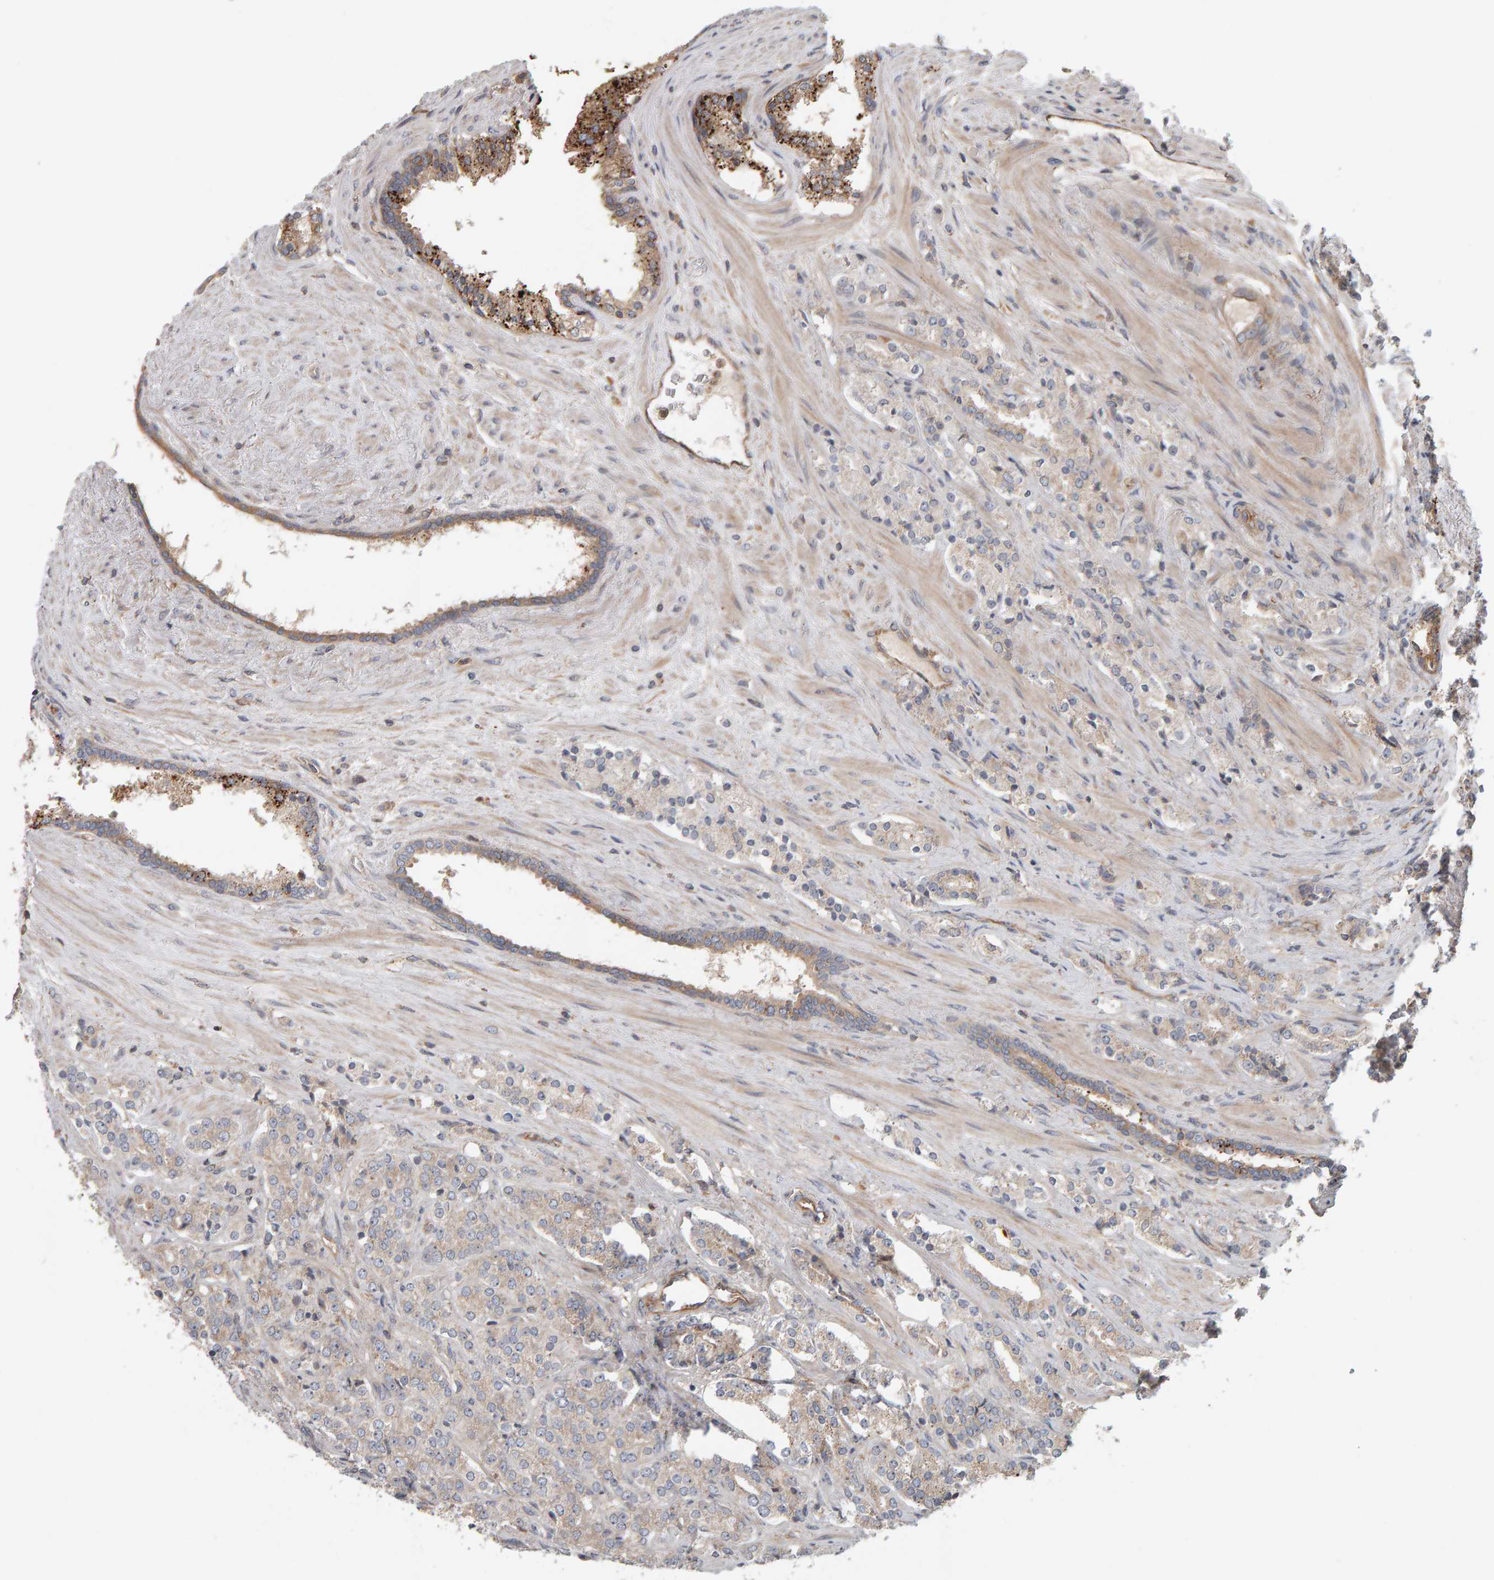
{"staining": {"intensity": "moderate", "quantity": "25%-75%", "location": "cytoplasmic/membranous"}, "tissue": "prostate cancer", "cell_type": "Tumor cells", "image_type": "cancer", "snomed": [{"axis": "morphology", "description": "Adenocarcinoma, High grade"}, {"axis": "topography", "description": "Prostate"}], "caption": "Prostate adenocarcinoma (high-grade) tissue displays moderate cytoplasmic/membranous positivity in about 25%-75% of tumor cells The staining is performed using DAB brown chromogen to label protein expression. The nuclei are counter-stained blue using hematoxylin.", "gene": "C9orf72", "patient": {"sex": "male", "age": 71}}